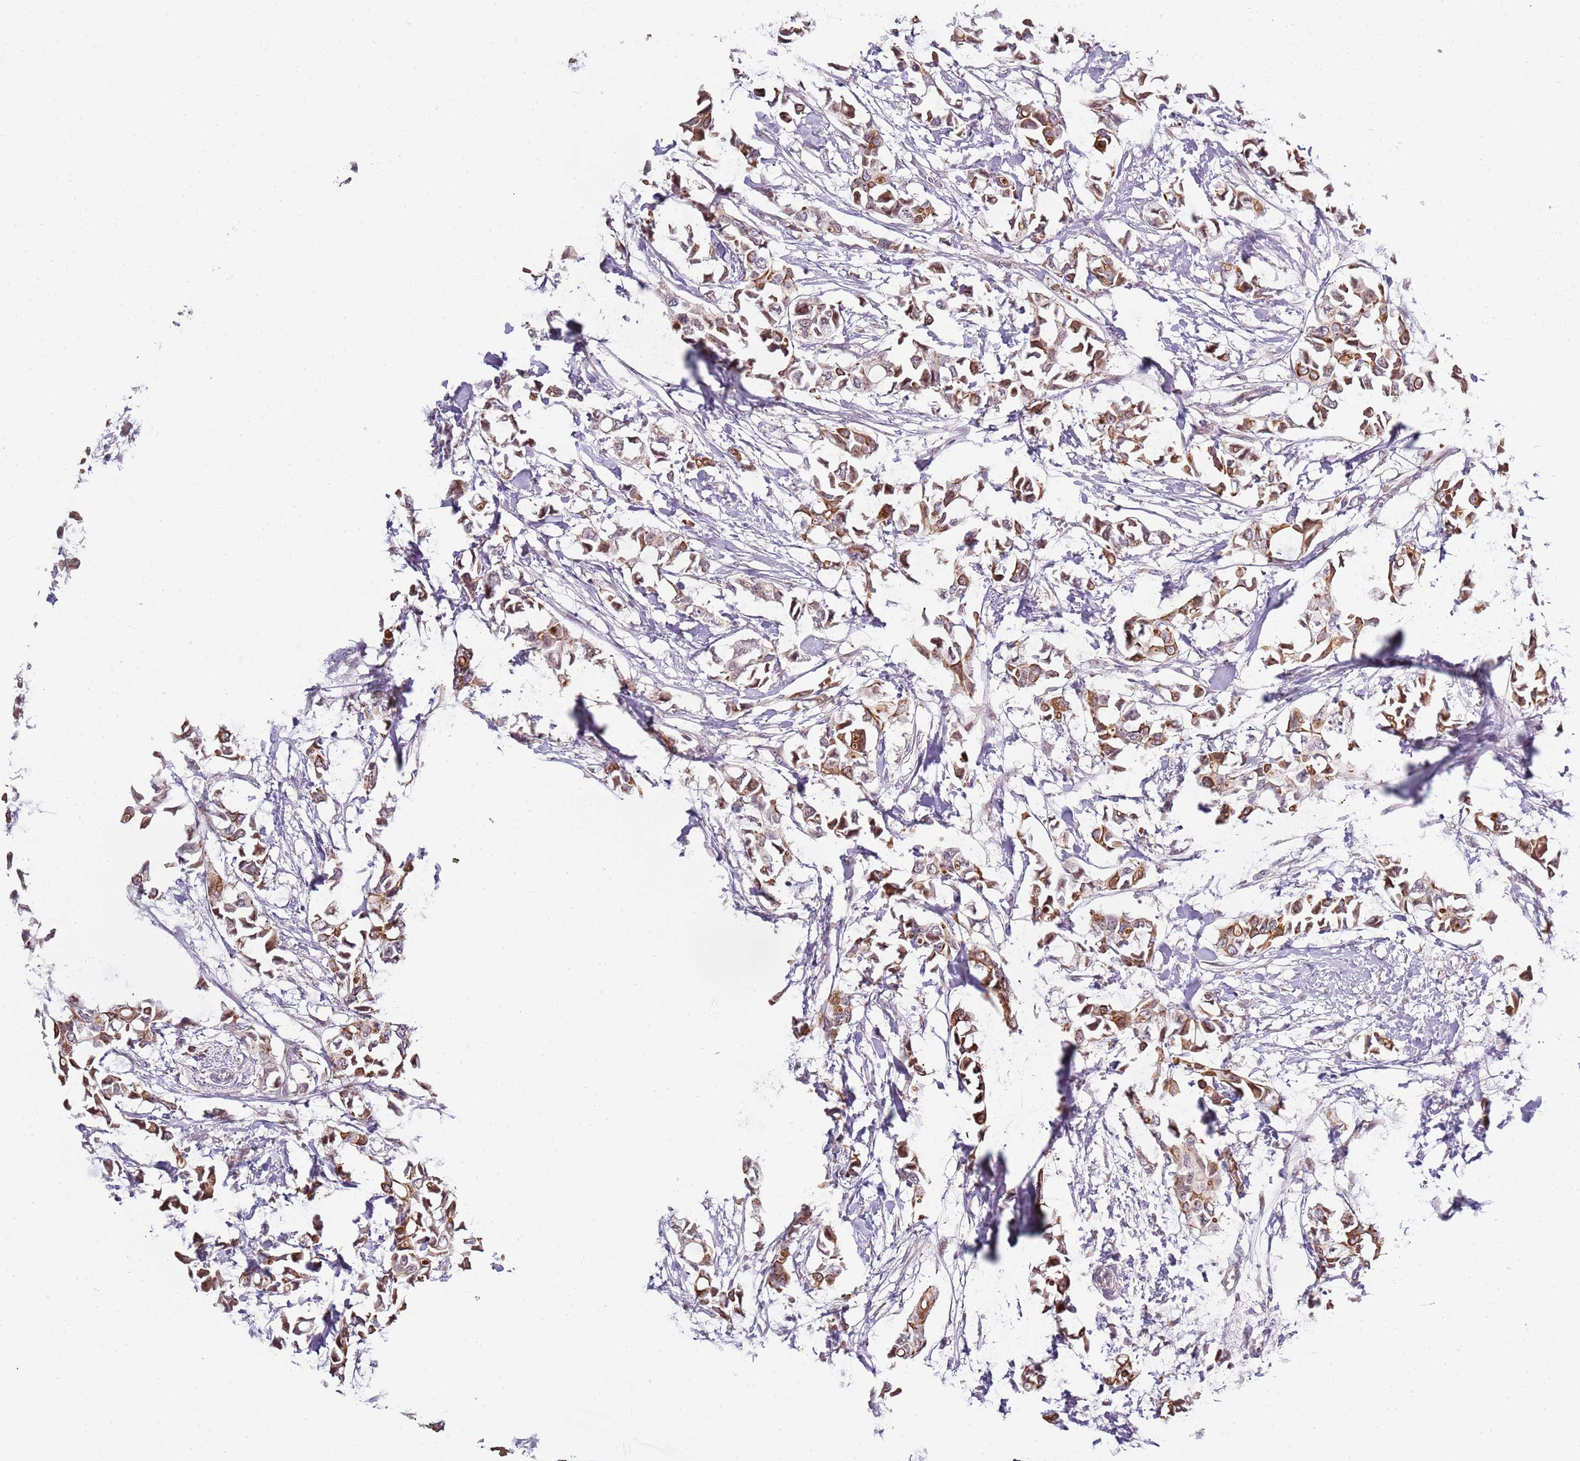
{"staining": {"intensity": "moderate", "quantity": ">75%", "location": "cytoplasmic/membranous,nuclear"}, "tissue": "breast cancer", "cell_type": "Tumor cells", "image_type": "cancer", "snomed": [{"axis": "morphology", "description": "Duct carcinoma"}, {"axis": "topography", "description": "Breast"}], "caption": "Immunohistochemical staining of human infiltrating ductal carcinoma (breast) displays medium levels of moderate cytoplasmic/membranous and nuclear protein positivity in about >75% of tumor cells.", "gene": "UCMA", "patient": {"sex": "female", "age": 41}}